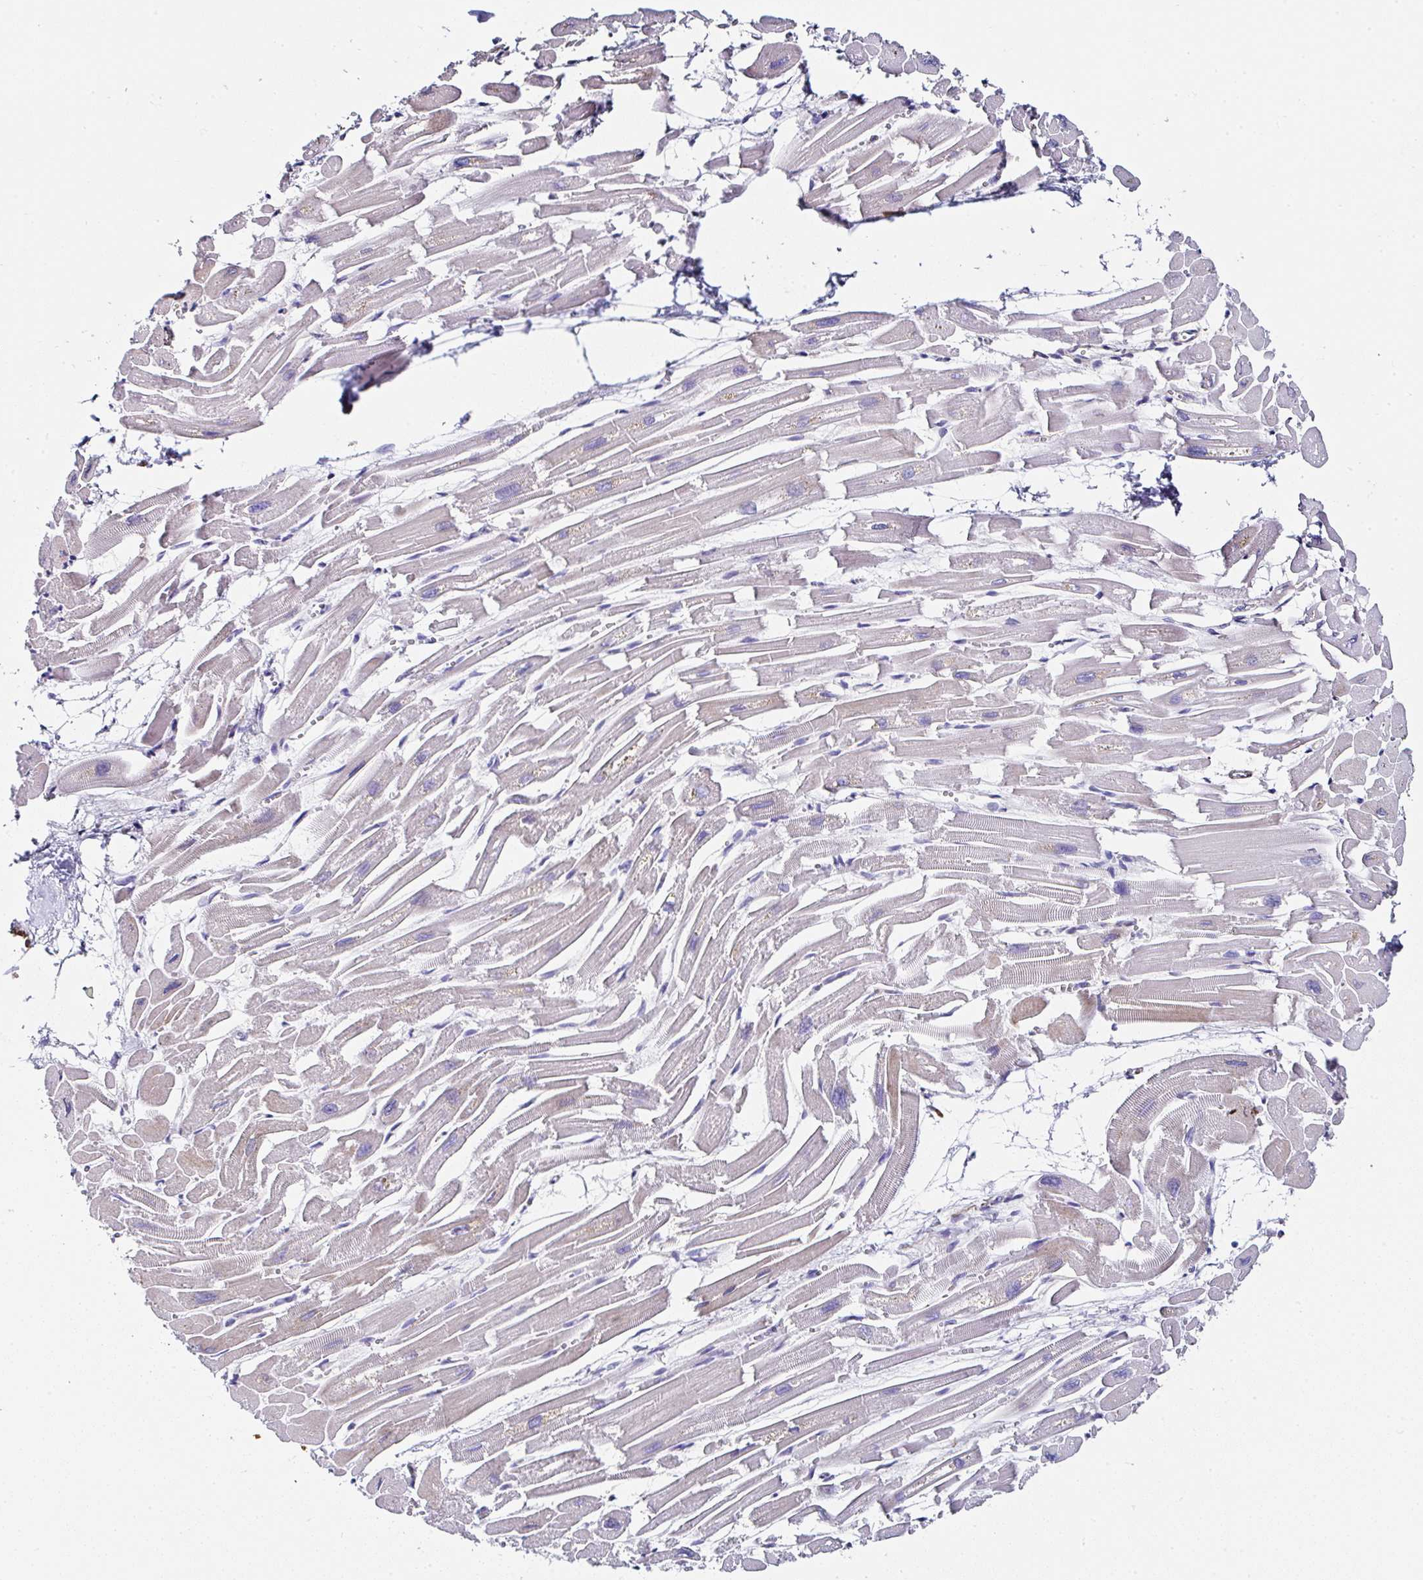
{"staining": {"intensity": "moderate", "quantity": "<25%", "location": "cytoplasmic/membranous"}, "tissue": "heart muscle", "cell_type": "Cardiomyocytes", "image_type": "normal", "snomed": [{"axis": "morphology", "description": "Normal tissue, NOS"}, {"axis": "topography", "description": "Heart"}], "caption": "Immunohistochemistry of unremarkable heart muscle shows low levels of moderate cytoplasmic/membranous positivity in approximately <25% of cardiomyocytes.", "gene": "PPFIA4", "patient": {"sex": "male", "age": 54}}